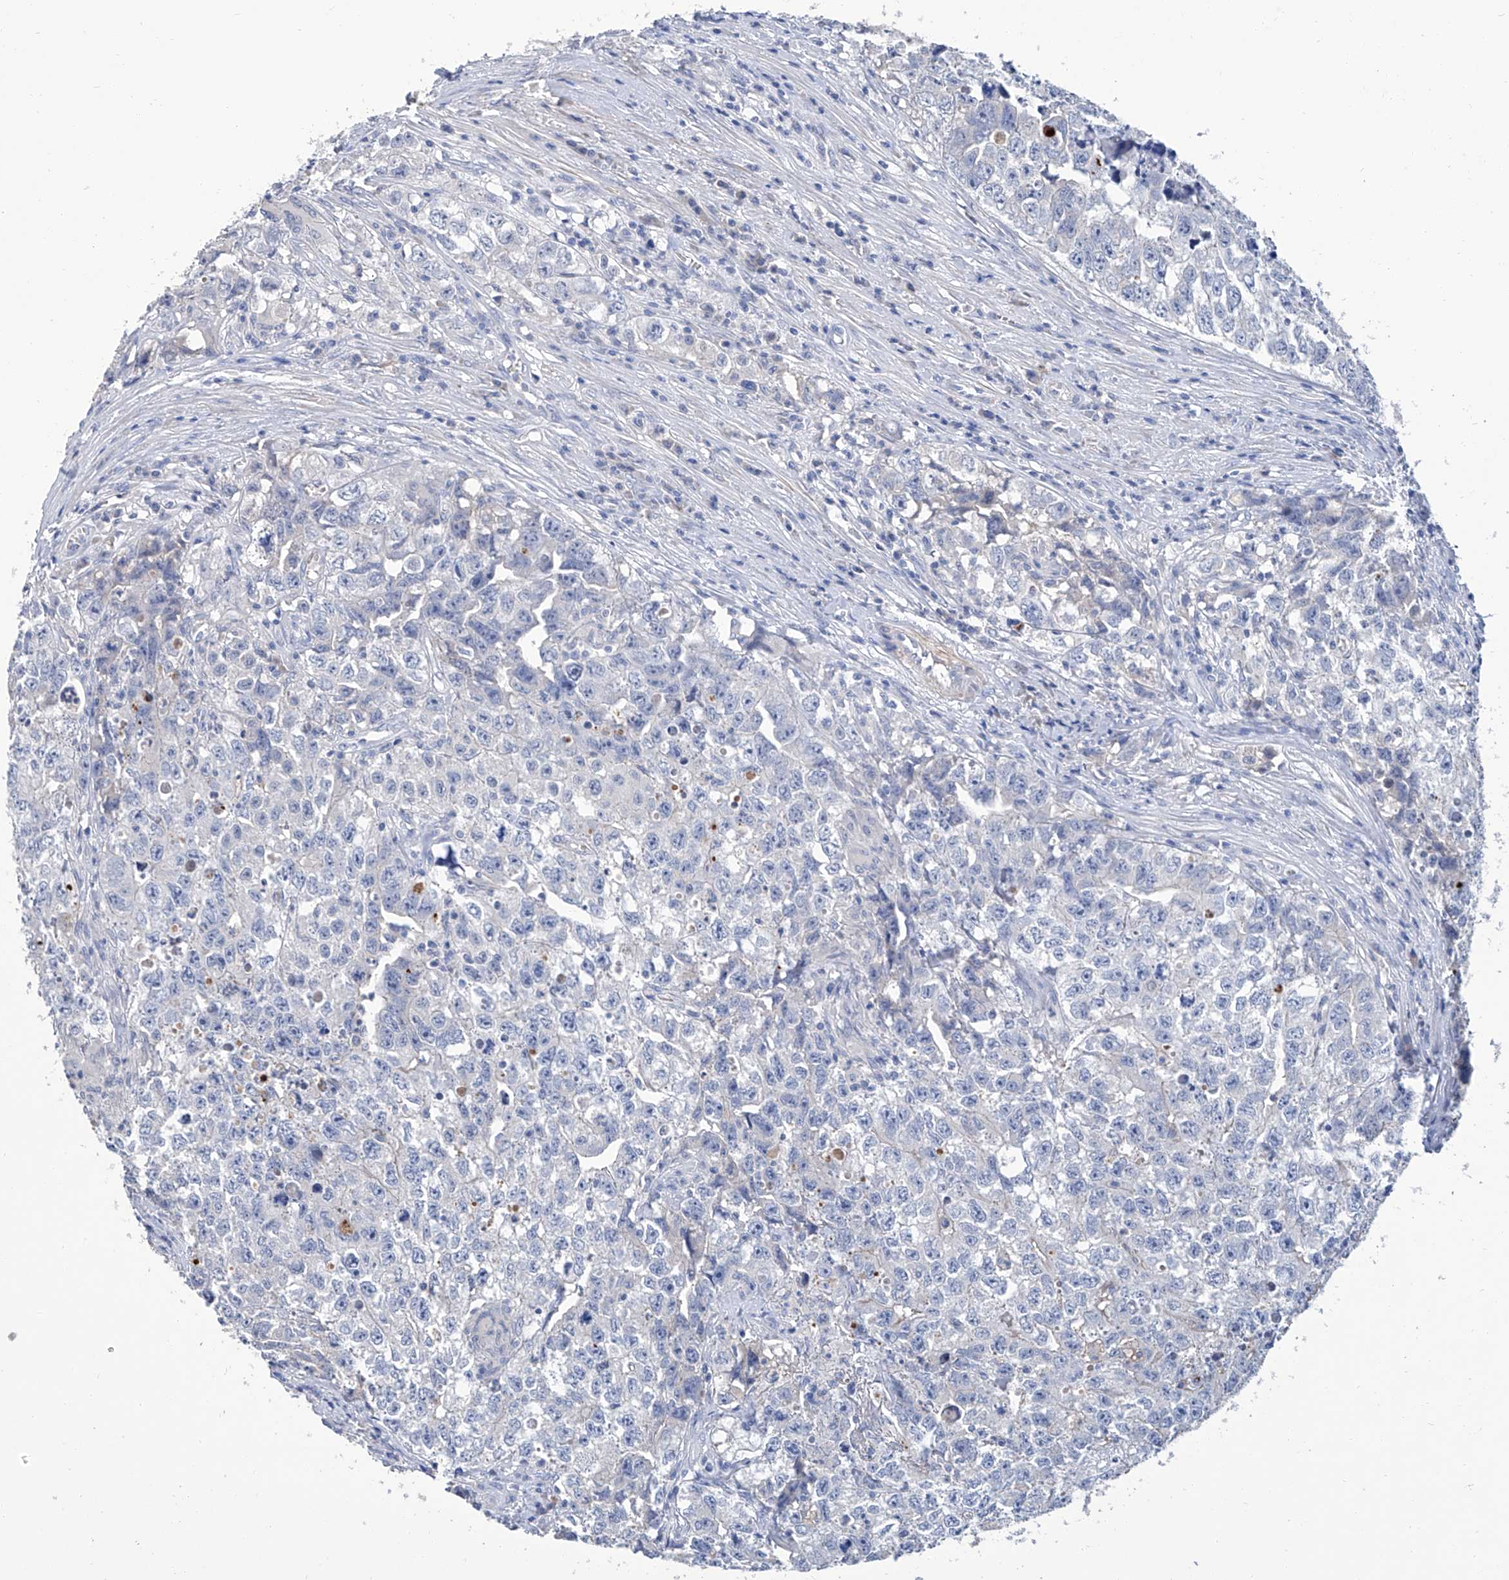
{"staining": {"intensity": "negative", "quantity": "none", "location": "none"}, "tissue": "testis cancer", "cell_type": "Tumor cells", "image_type": "cancer", "snomed": [{"axis": "morphology", "description": "Seminoma, NOS"}, {"axis": "morphology", "description": "Carcinoma, Embryonal, NOS"}, {"axis": "topography", "description": "Testis"}], "caption": "A micrograph of human testis embryonal carcinoma is negative for staining in tumor cells. Nuclei are stained in blue.", "gene": "GPT", "patient": {"sex": "male", "age": 43}}